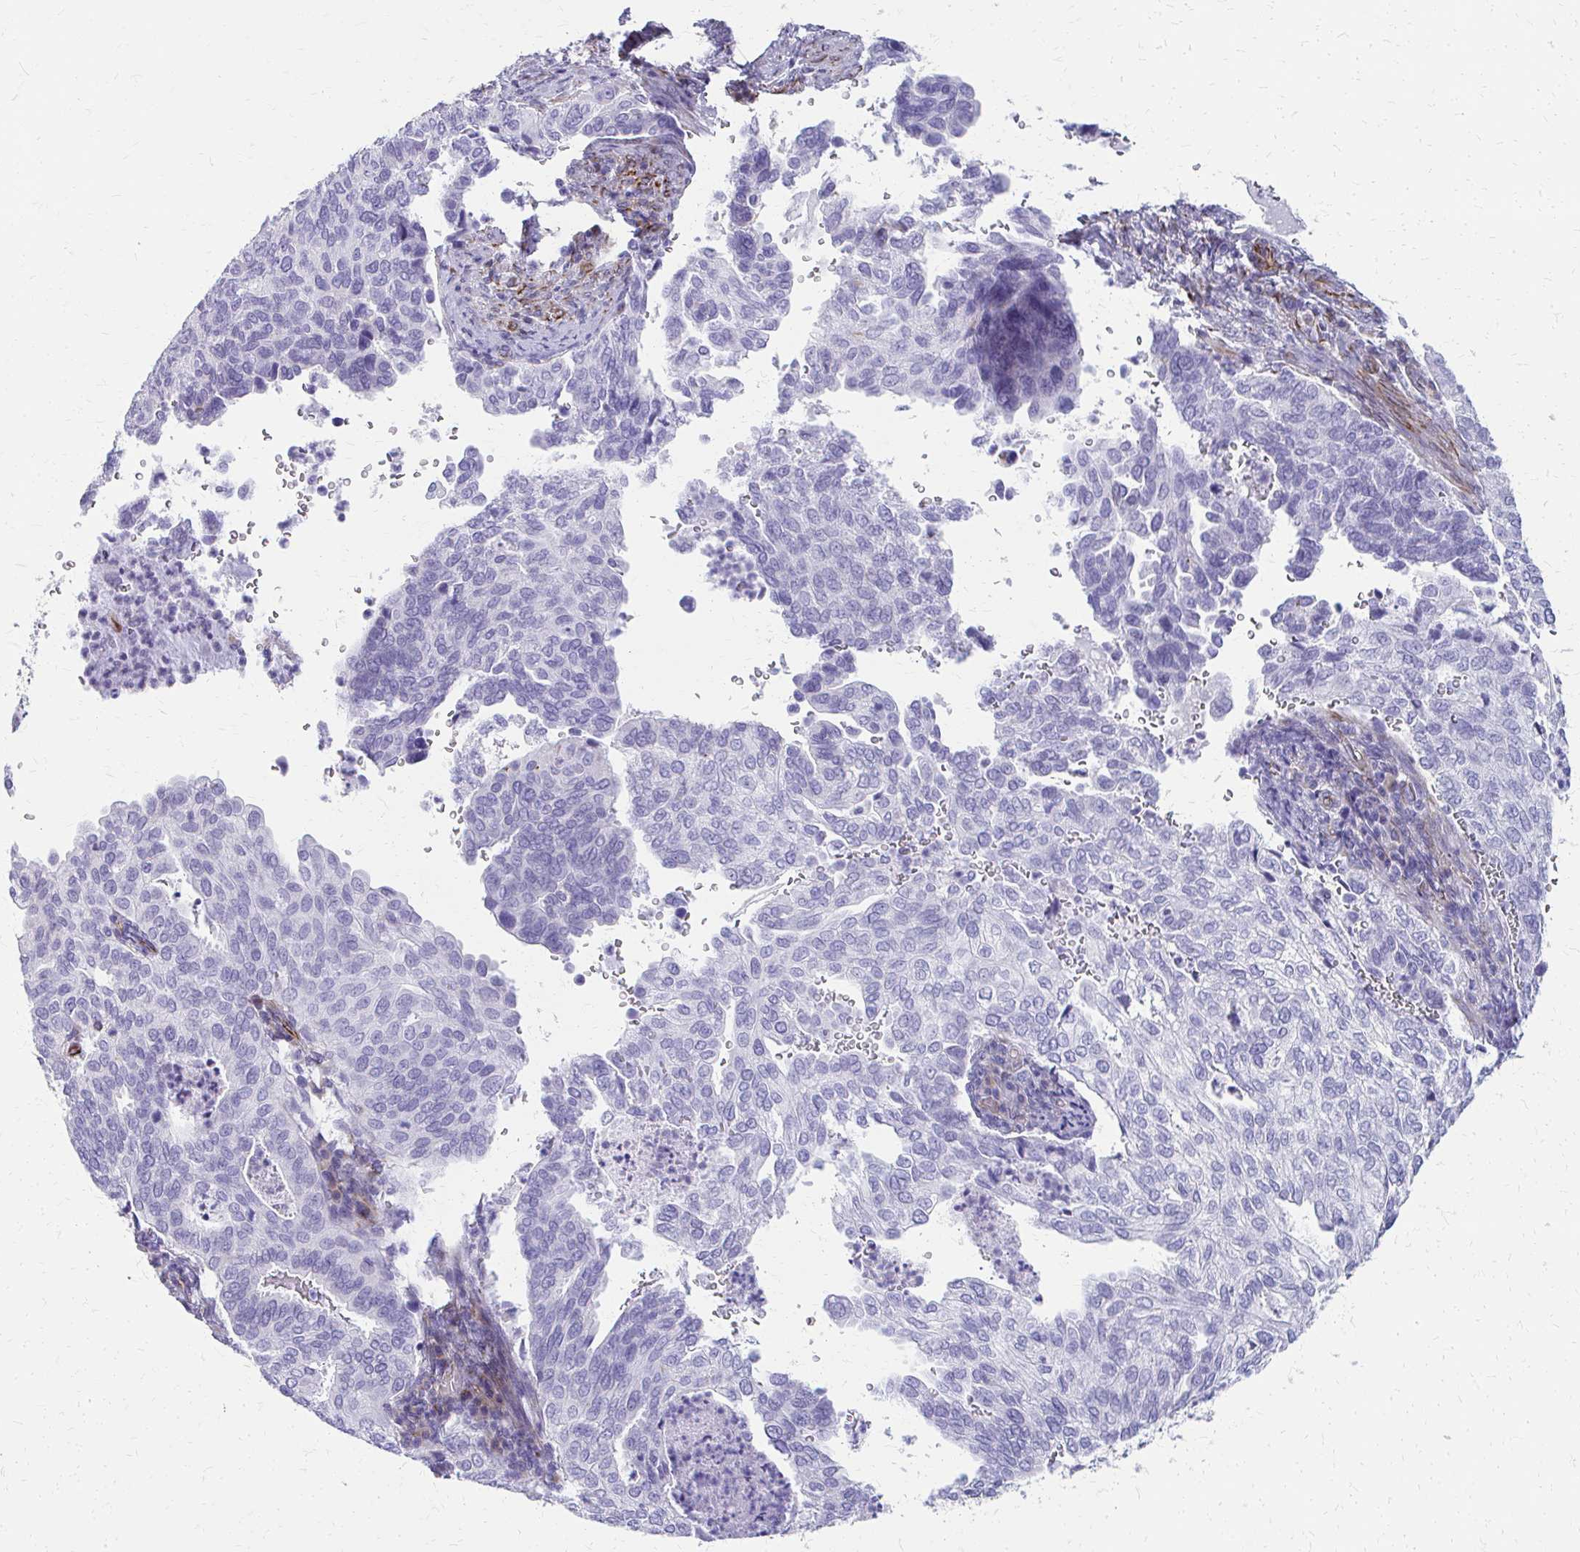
{"staining": {"intensity": "negative", "quantity": "none", "location": "none"}, "tissue": "cervical cancer", "cell_type": "Tumor cells", "image_type": "cancer", "snomed": [{"axis": "morphology", "description": "Squamous cell carcinoma, NOS"}, {"axis": "topography", "description": "Cervix"}], "caption": "High magnification brightfield microscopy of squamous cell carcinoma (cervical) stained with DAB (brown) and counterstained with hematoxylin (blue): tumor cells show no significant expression.", "gene": "TRIM6", "patient": {"sex": "female", "age": 38}}